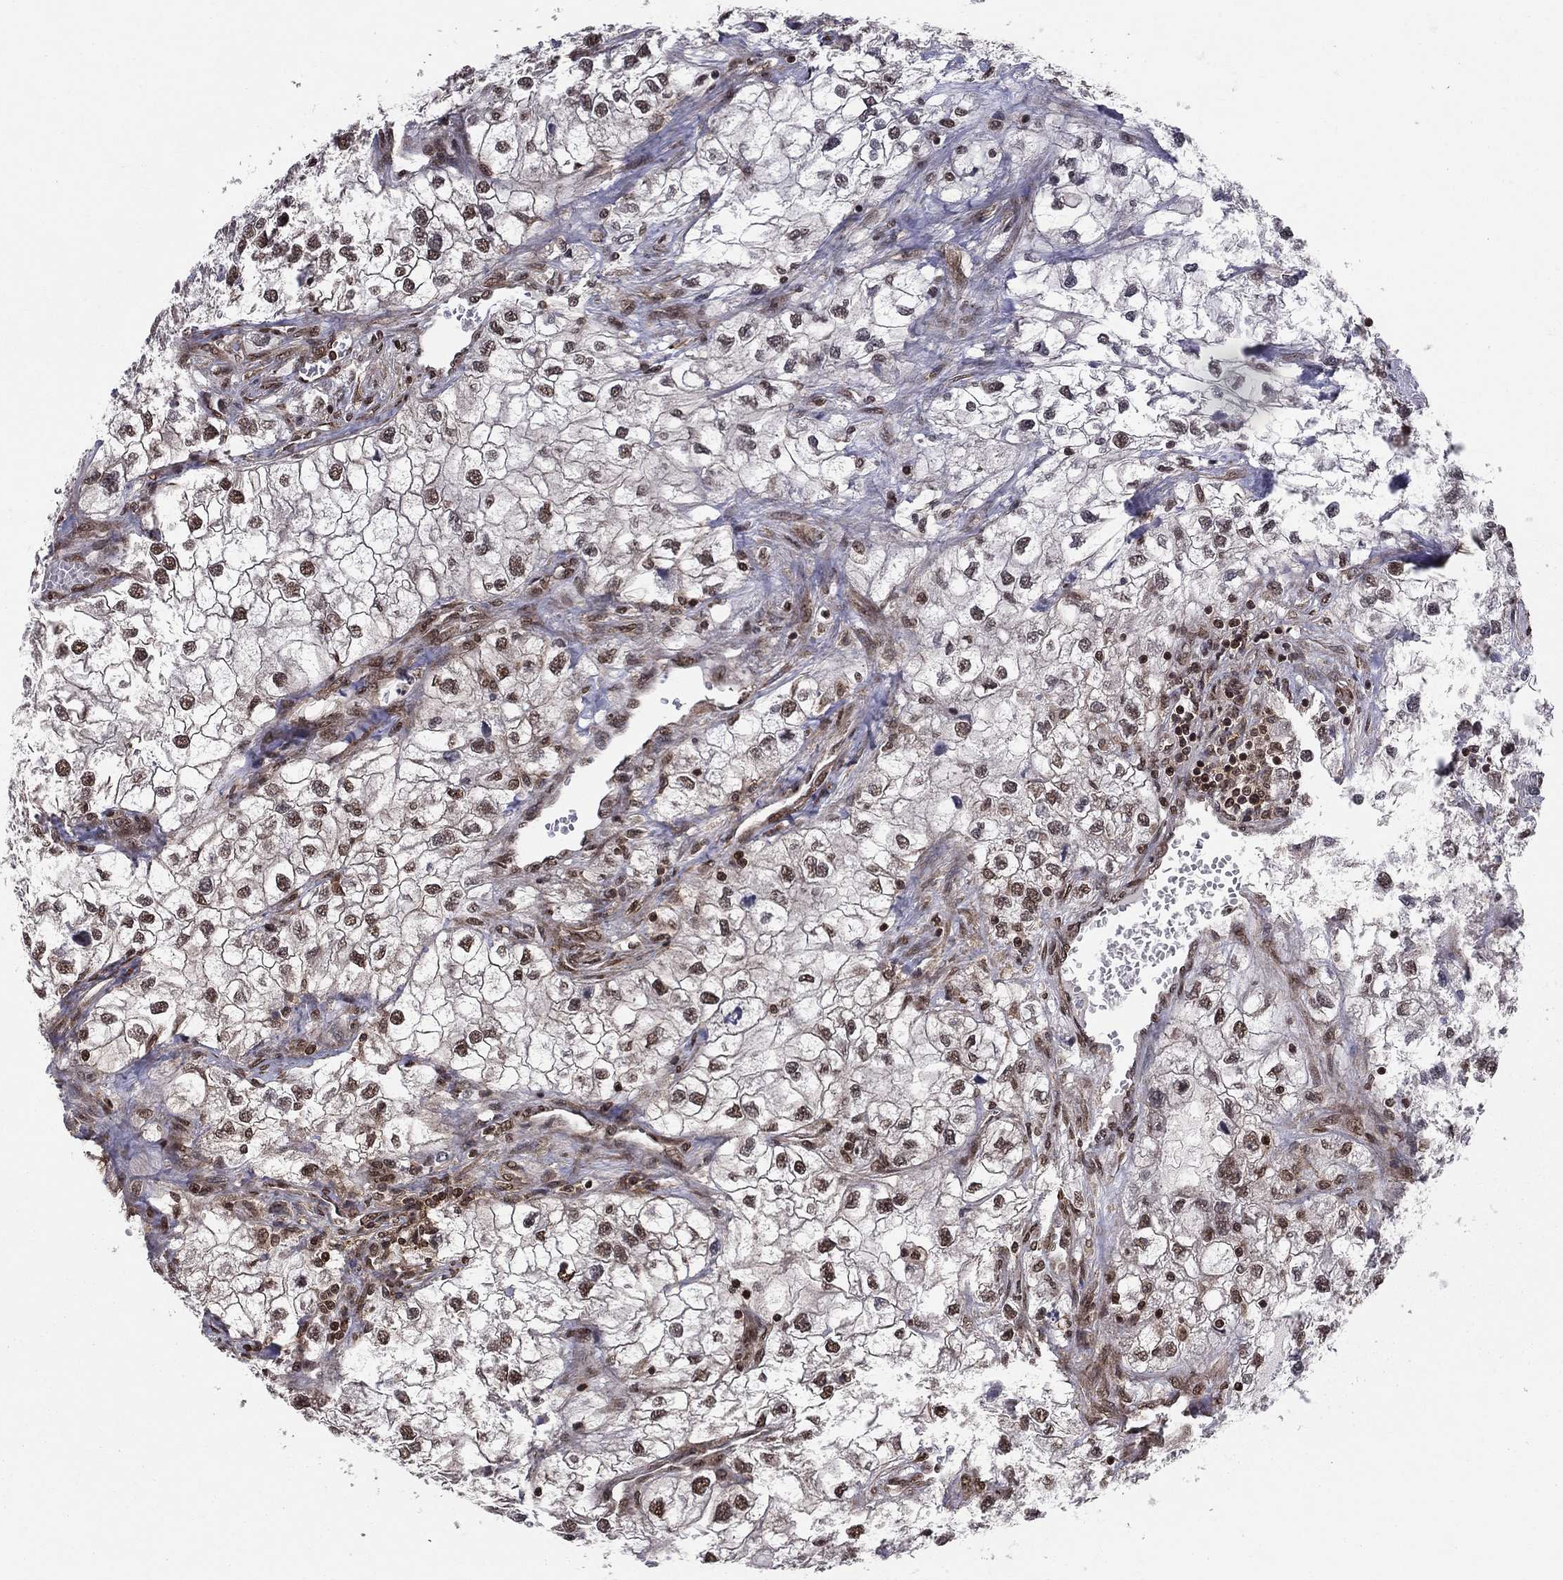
{"staining": {"intensity": "moderate", "quantity": "25%-75%", "location": "nuclear"}, "tissue": "renal cancer", "cell_type": "Tumor cells", "image_type": "cancer", "snomed": [{"axis": "morphology", "description": "Adenocarcinoma, NOS"}, {"axis": "topography", "description": "Kidney"}], "caption": "The immunohistochemical stain shows moderate nuclear positivity in tumor cells of renal cancer (adenocarcinoma) tissue.", "gene": "SSX2IP", "patient": {"sex": "male", "age": 59}}